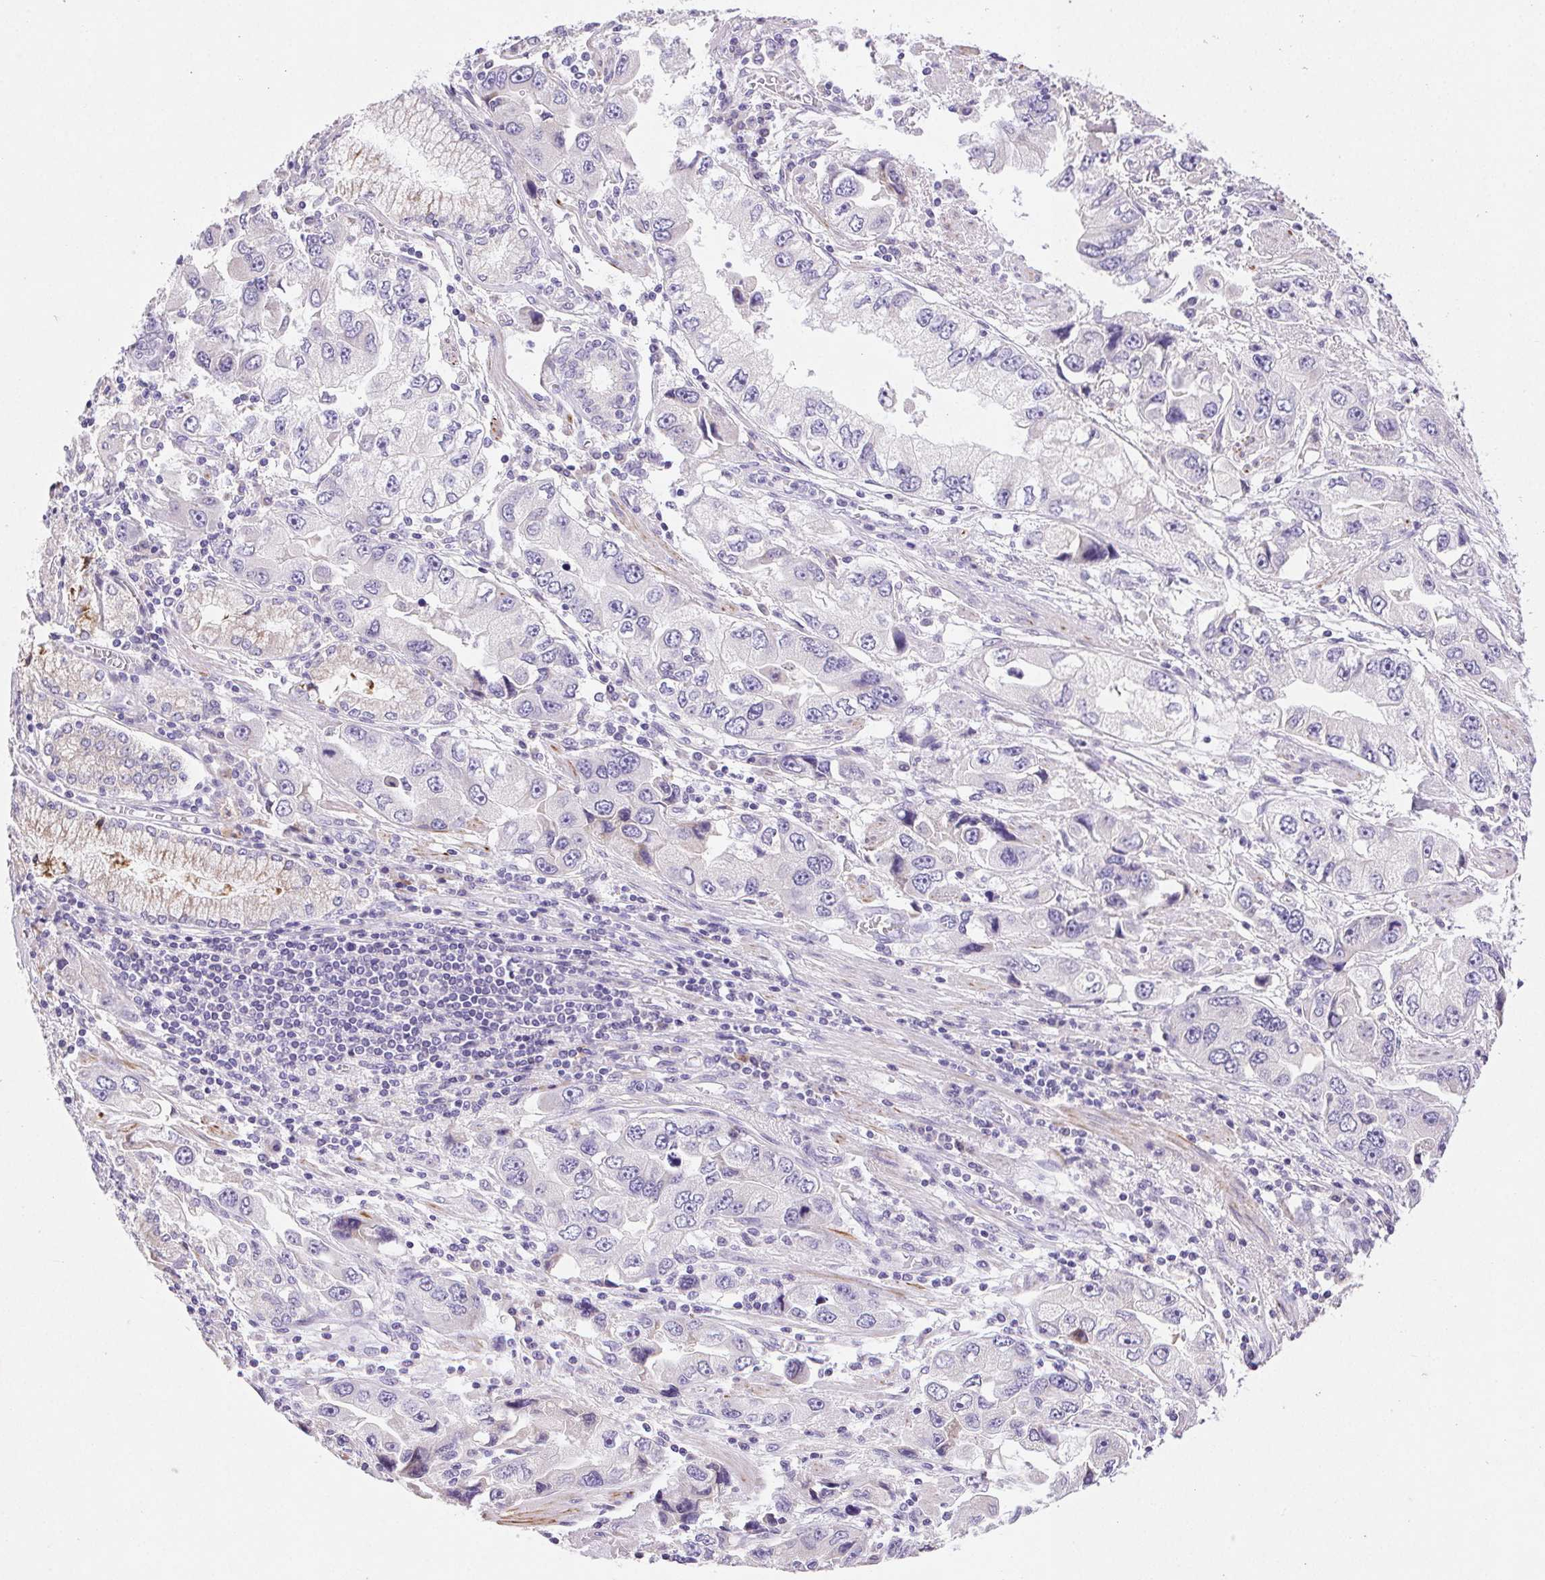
{"staining": {"intensity": "negative", "quantity": "none", "location": "none"}, "tissue": "stomach cancer", "cell_type": "Tumor cells", "image_type": "cancer", "snomed": [{"axis": "morphology", "description": "Adenocarcinoma, NOS"}, {"axis": "topography", "description": "Stomach, lower"}], "caption": "The micrograph reveals no staining of tumor cells in stomach cancer (adenocarcinoma).", "gene": "ARHGAP11B", "patient": {"sex": "female", "age": 93}}